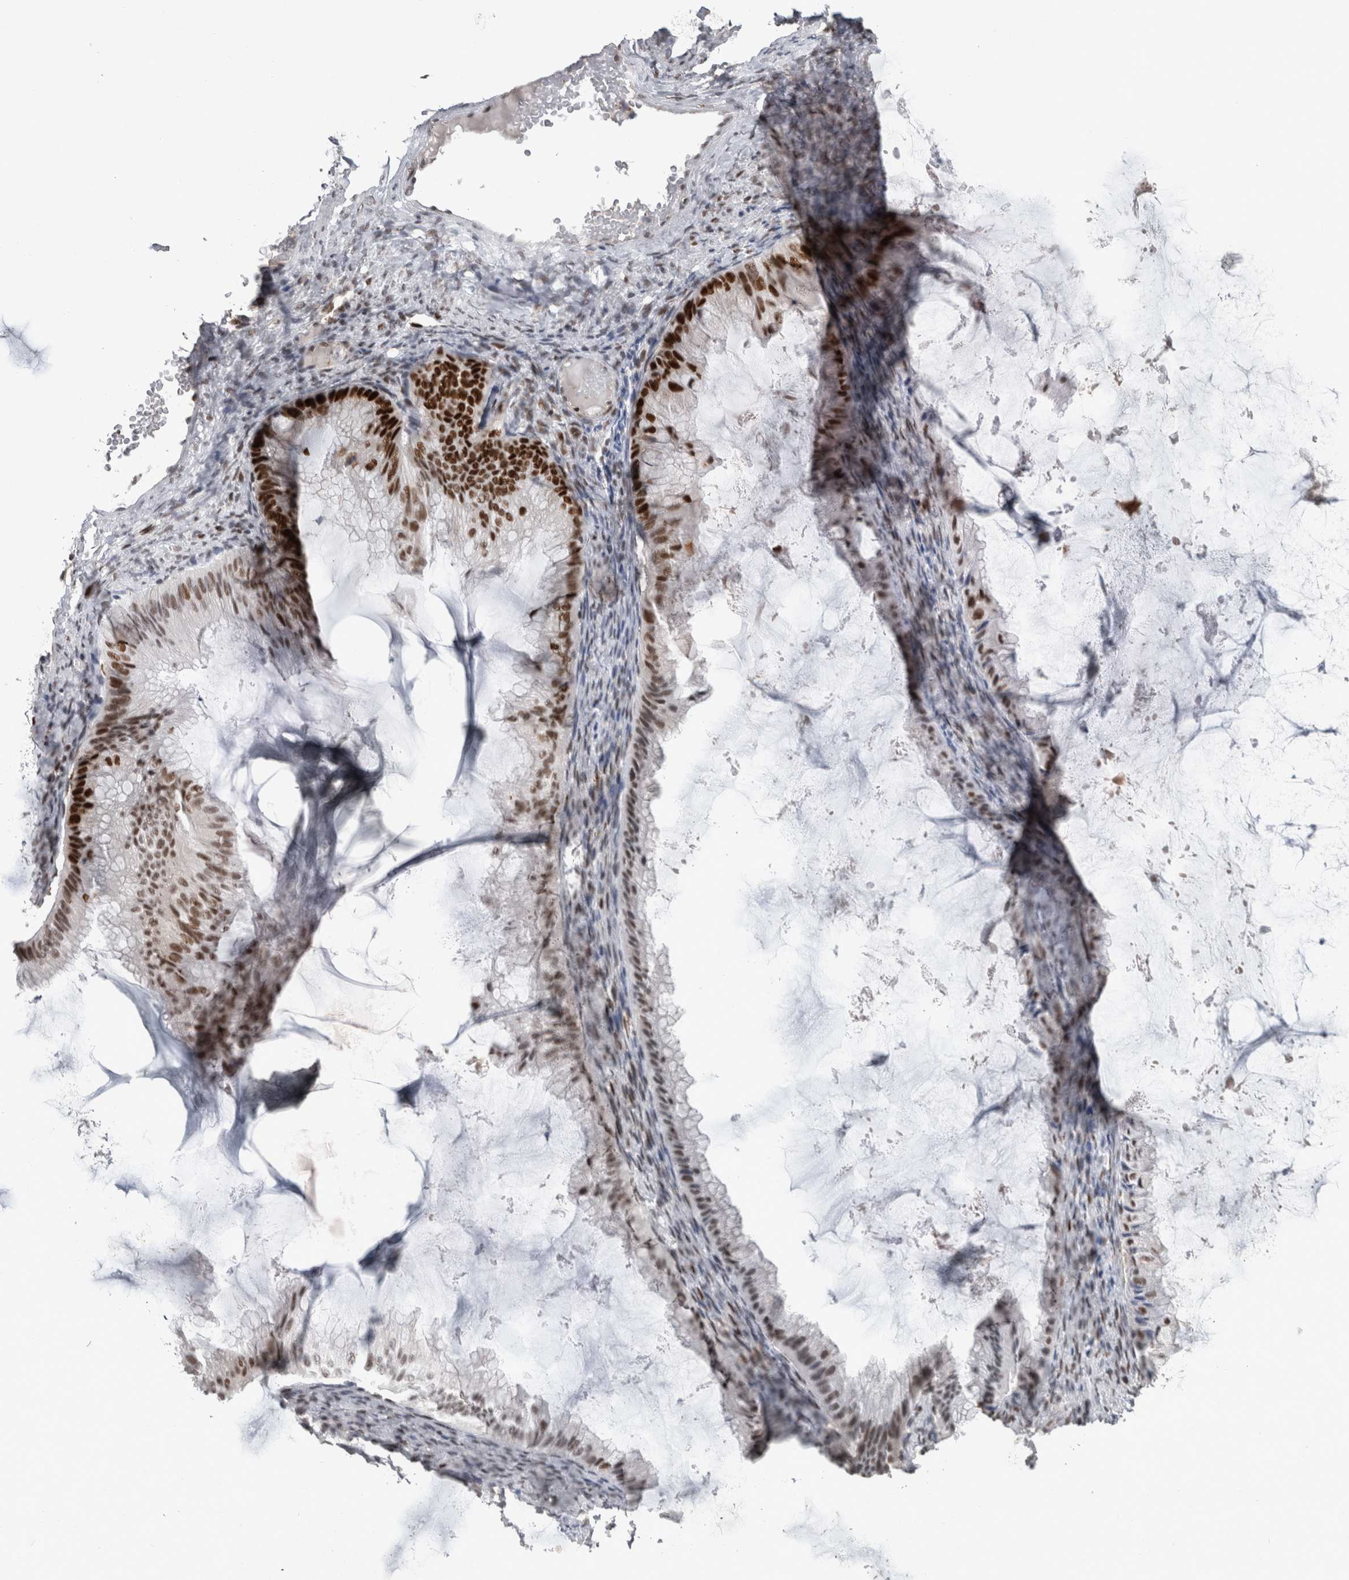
{"staining": {"intensity": "strong", "quantity": "25%-75%", "location": "nuclear"}, "tissue": "ovarian cancer", "cell_type": "Tumor cells", "image_type": "cancer", "snomed": [{"axis": "morphology", "description": "Cystadenocarcinoma, mucinous, NOS"}, {"axis": "topography", "description": "Ovary"}], "caption": "The immunohistochemical stain shows strong nuclear expression in tumor cells of ovarian mucinous cystadenocarcinoma tissue. Immunohistochemistry (ihc) stains the protein in brown and the nuclei are stained blue.", "gene": "POLD2", "patient": {"sex": "female", "age": 61}}